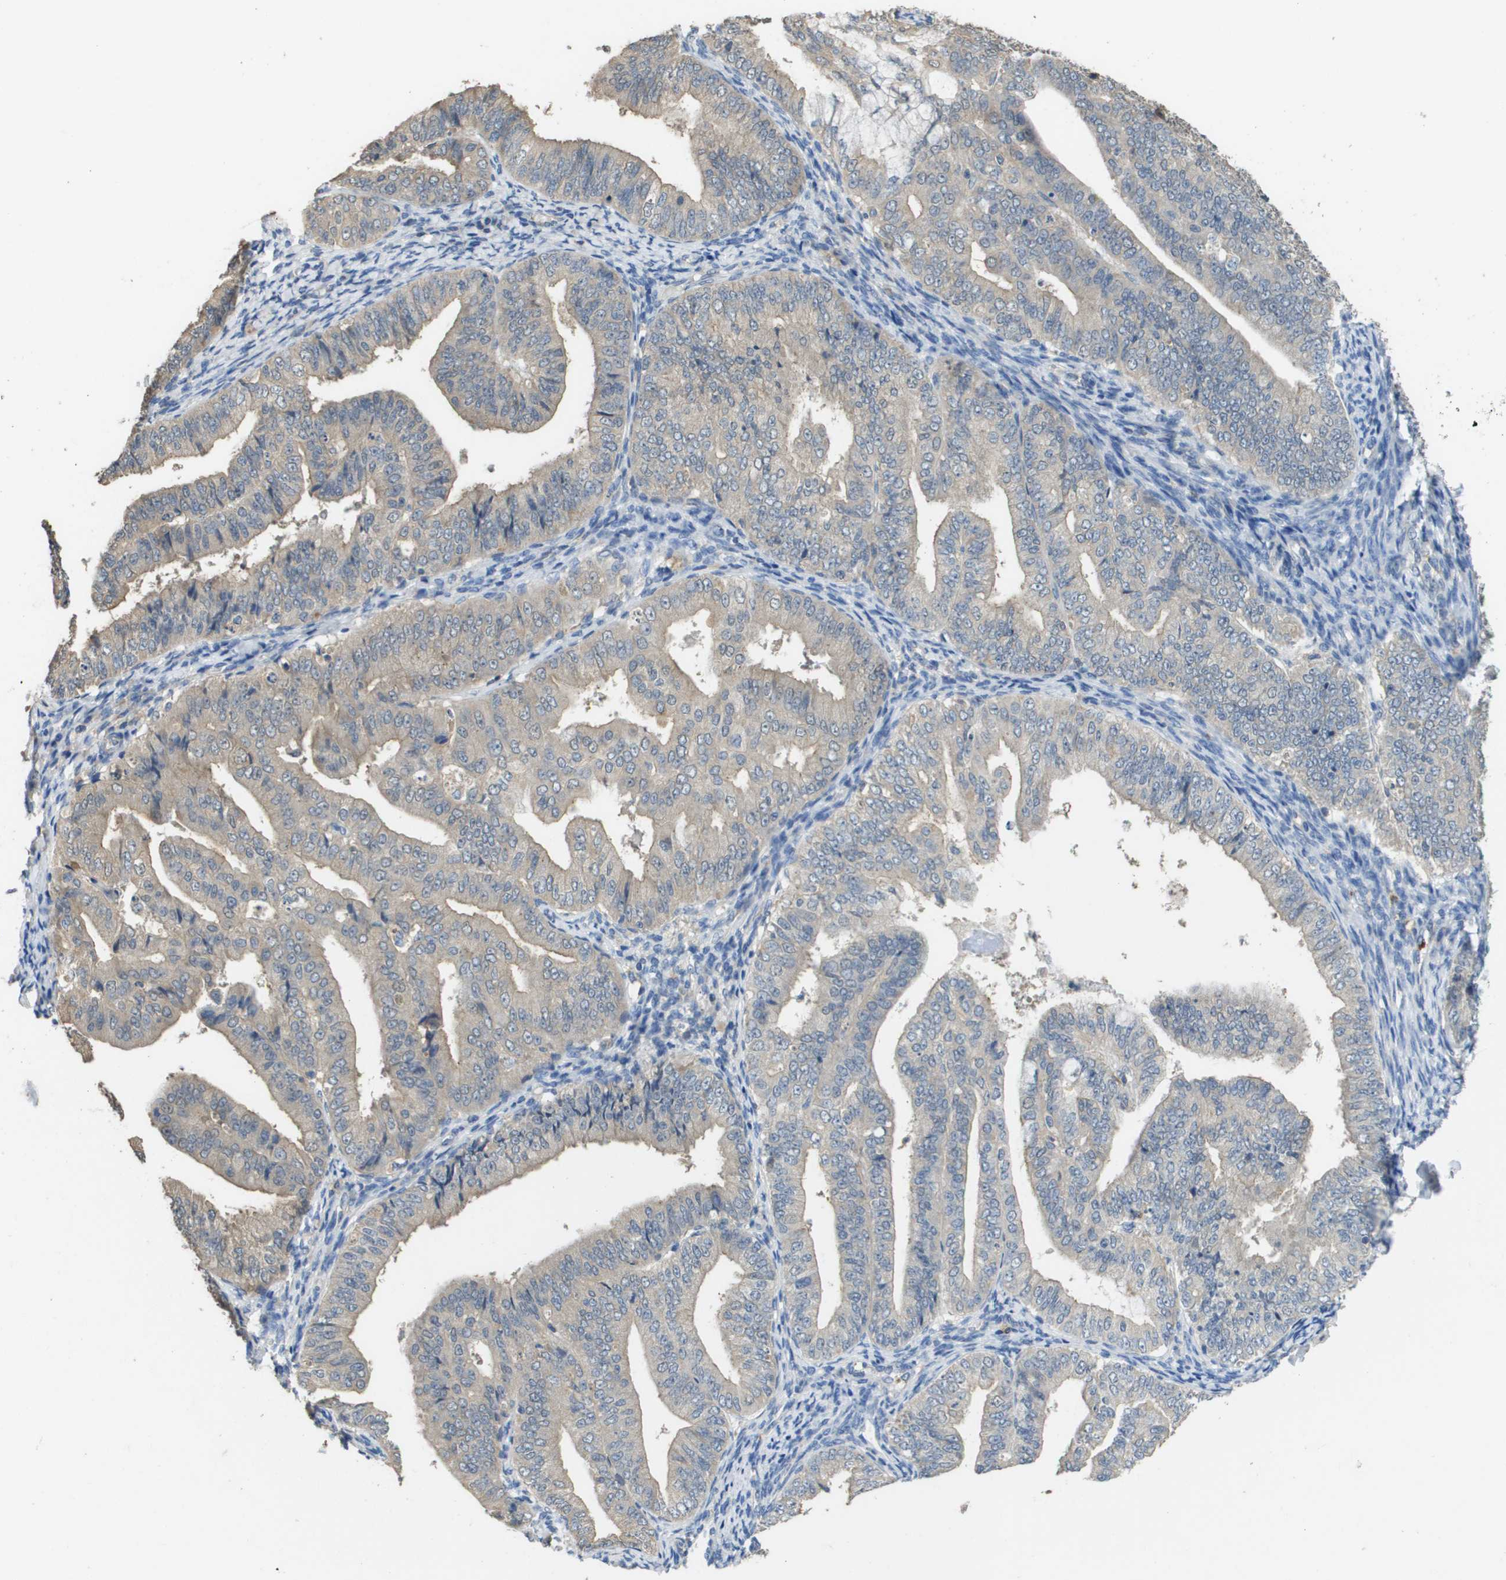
{"staining": {"intensity": "weak", "quantity": "<25%", "location": "cytoplasmic/membranous"}, "tissue": "endometrial cancer", "cell_type": "Tumor cells", "image_type": "cancer", "snomed": [{"axis": "morphology", "description": "Adenocarcinoma, NOS"}, {"axis": "topography", "description": "Endometrium"}], "caption": "IHC of human endometrial adenocarcinoma demonstrates no staining in tumor cells. (Brightfield microscopy of DAB IHC at high magnification).", "gene": "RAB27B", "patient": {"sex": "female", "age": 63}}